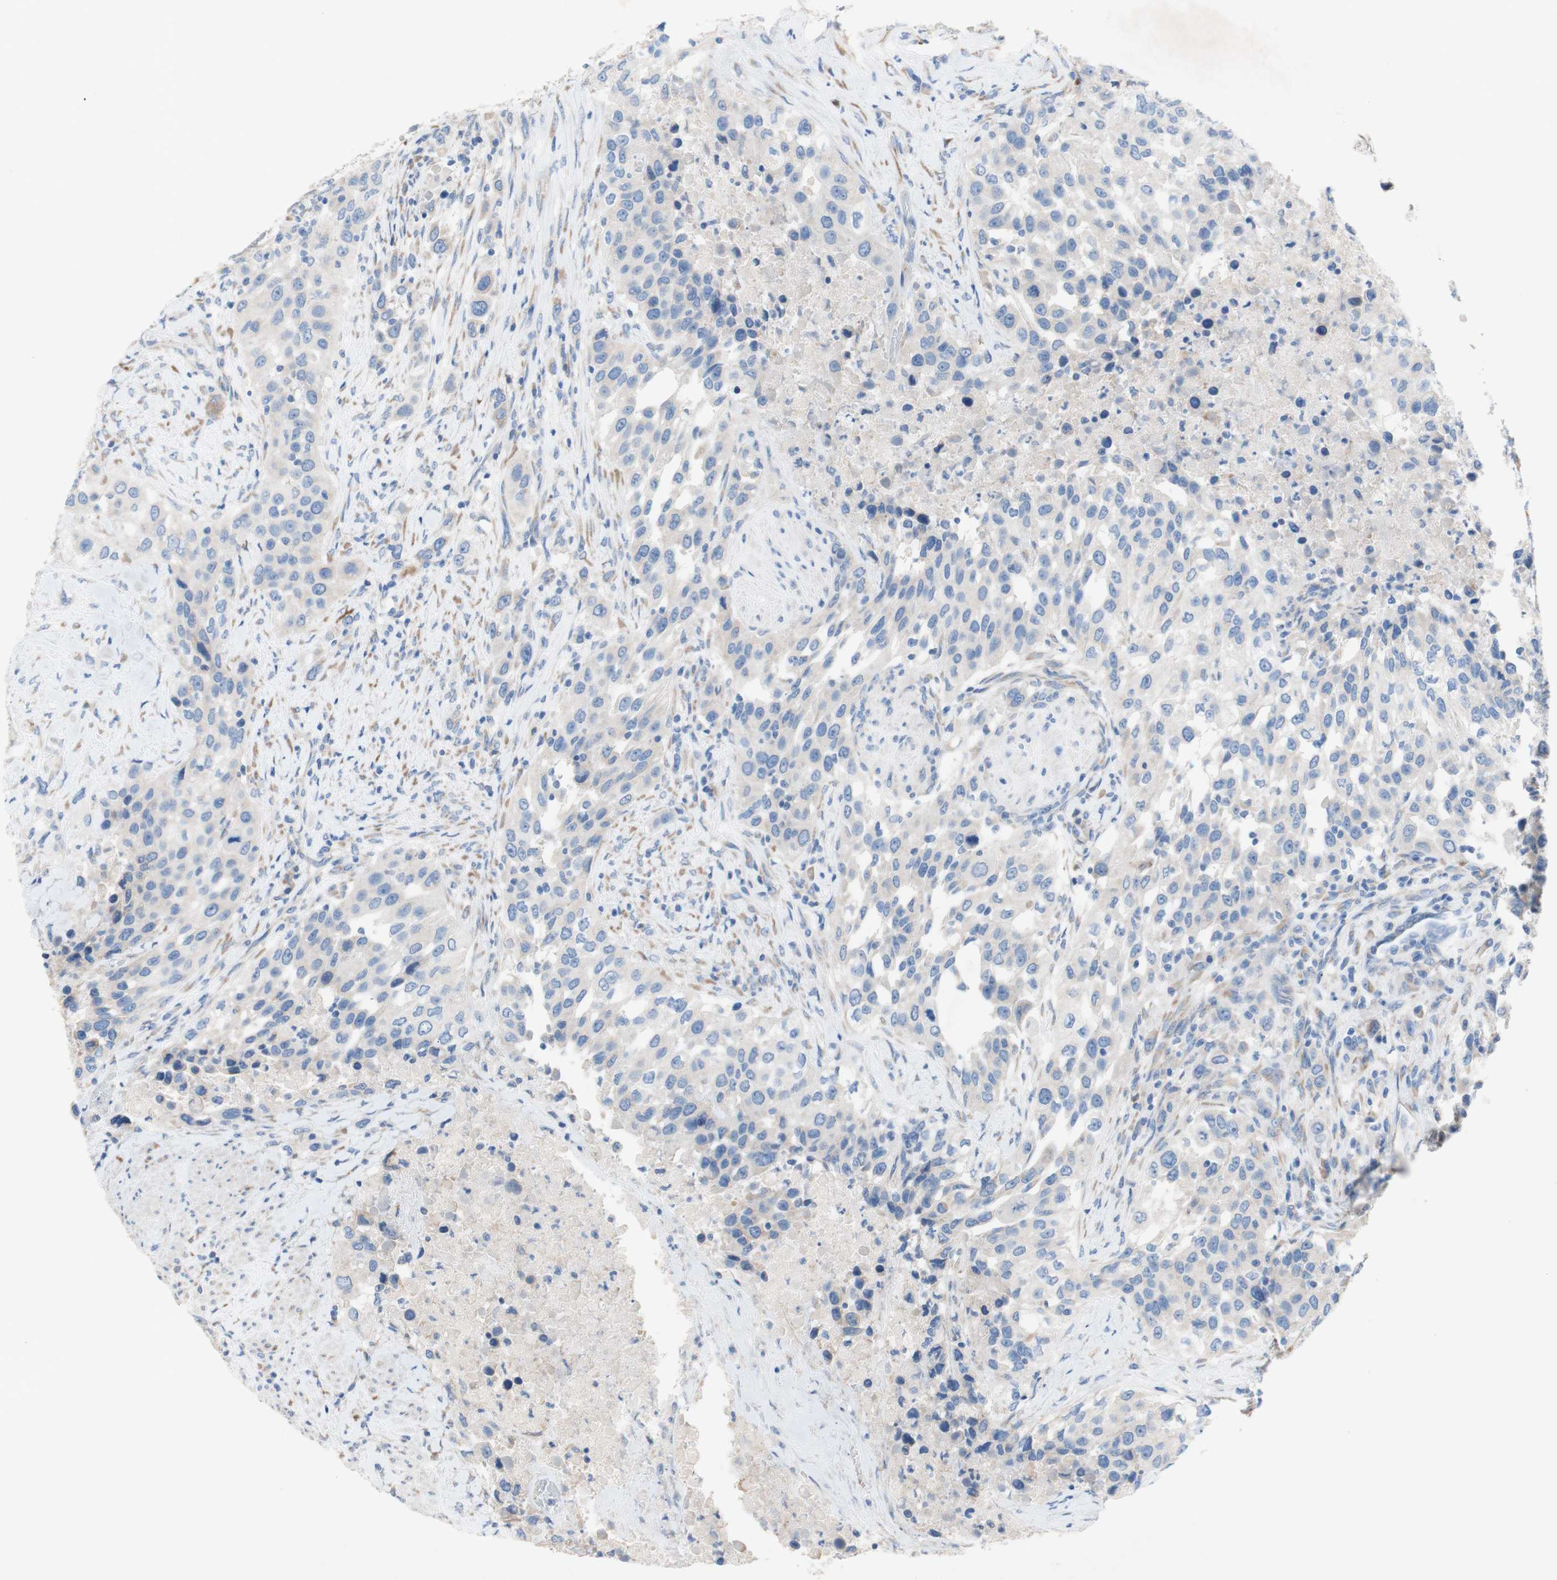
{"staining": {"intensity": "negative", "quantity": "none", "location": "none"}, "tissue": "urothelial cancer", "cell_type": "Tumor cells", "image_type": "cancer", "snomed": [{"axis": "morphology", "description": "Urothelial carcinoma, High grade"}, {"axis": "topography", "description": "Urinary bladder"}], "caption": "The image reveals no staining of tumor cells in urothelial cancer.", "gene": "TMIGD2", "patient": {"sex": "female", "age": 80}}